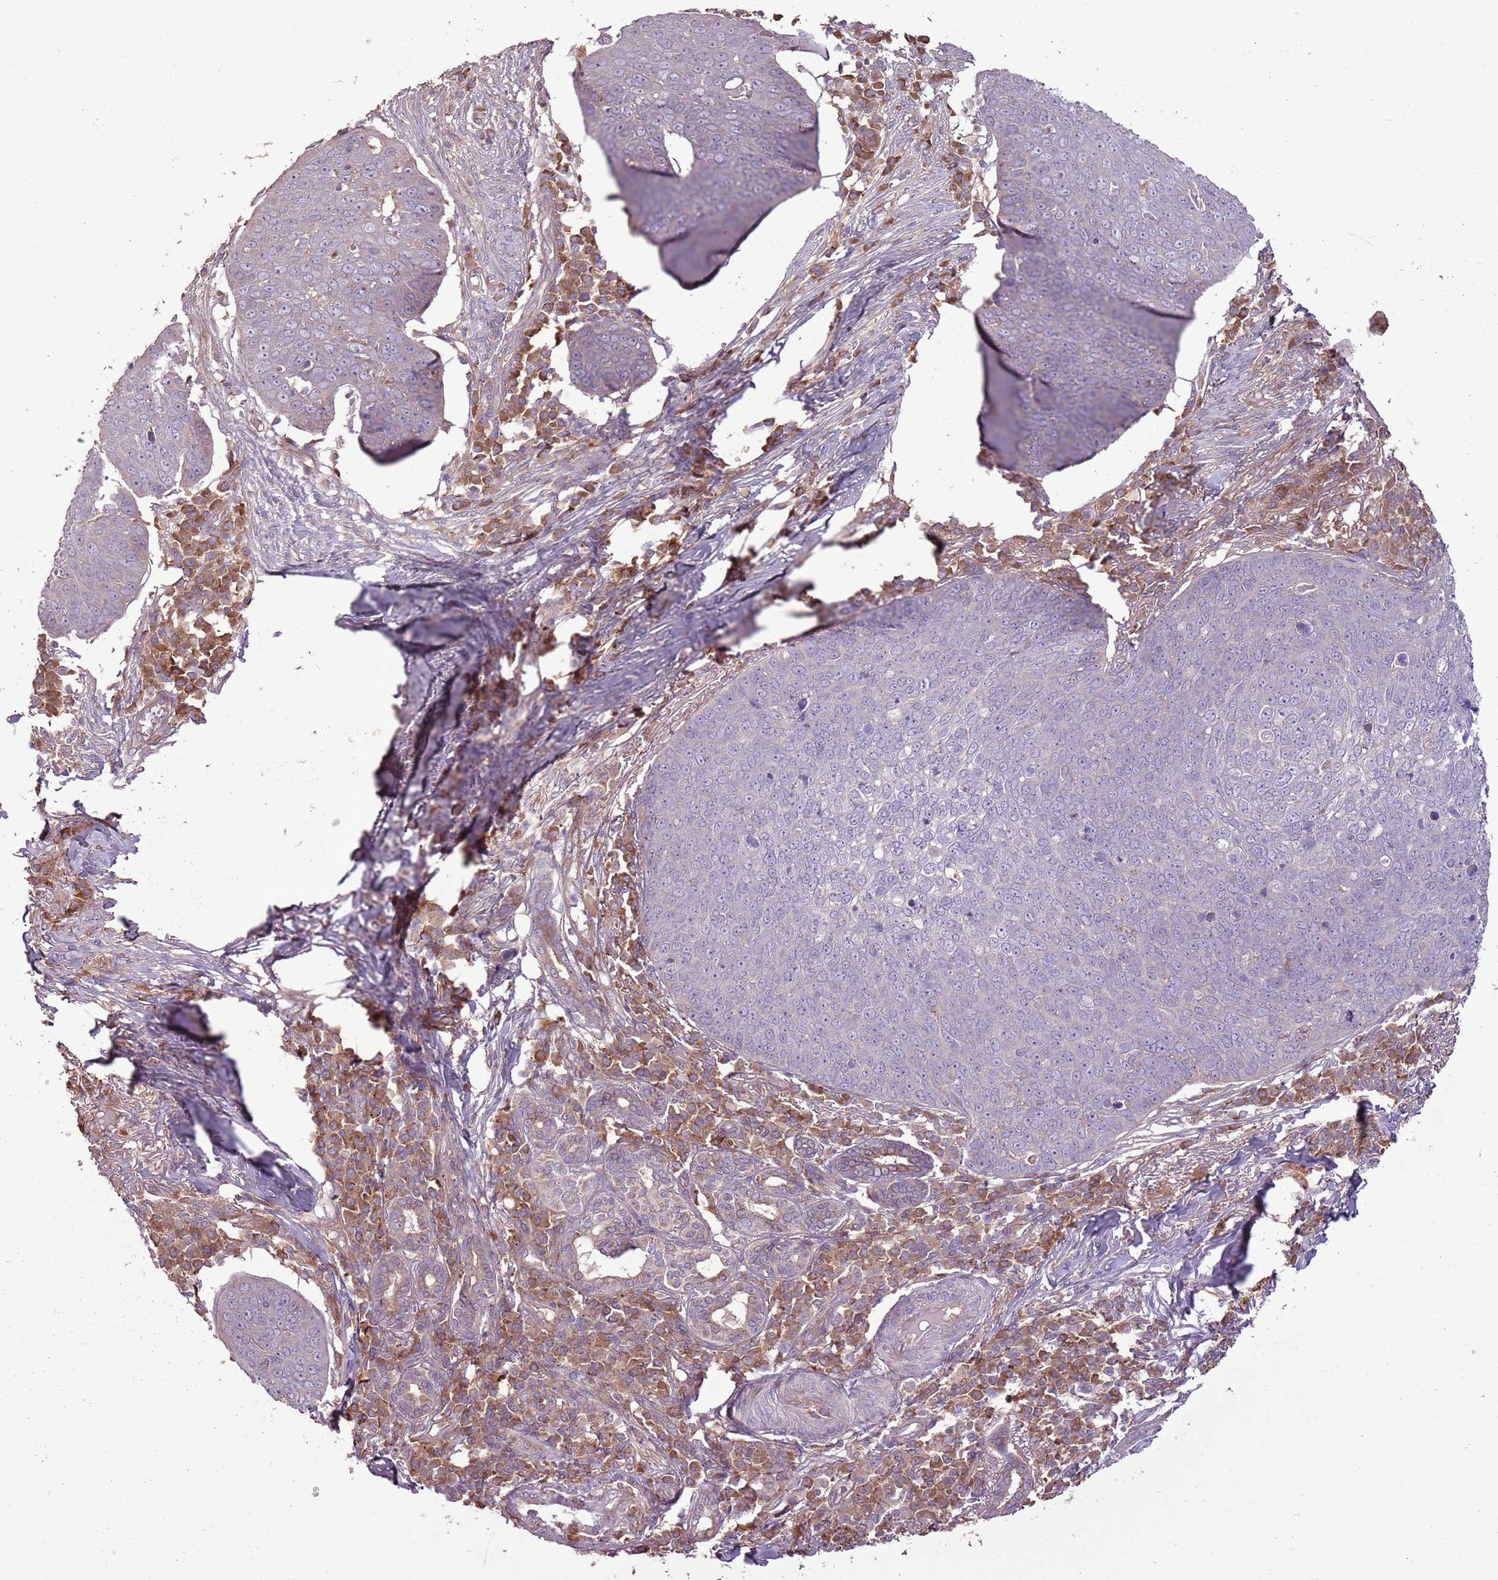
{"staining": {"intensity": "negative", "quantity": "none", "location": "none"}, "tissue": "skin cancer", "cell_type": "Tumor cells", "image_type": "cancer", "snomed": [{"axis": "morphology", "description": "Squamous cell carcinoma, NOS"}, {"axis": "topography", "description": "Skin"}], "caption": "A high-resolution histopathology image shows immunohistochemistry (IHC) staining of squamous cell carcinoma (skin), which reveals no significant staining in tumor cells. (Immunohistochemistry, brightfield microscopy, high magnification).", "gene": "ANKRD24", "patient": {"sex": "male", "age": 71}}